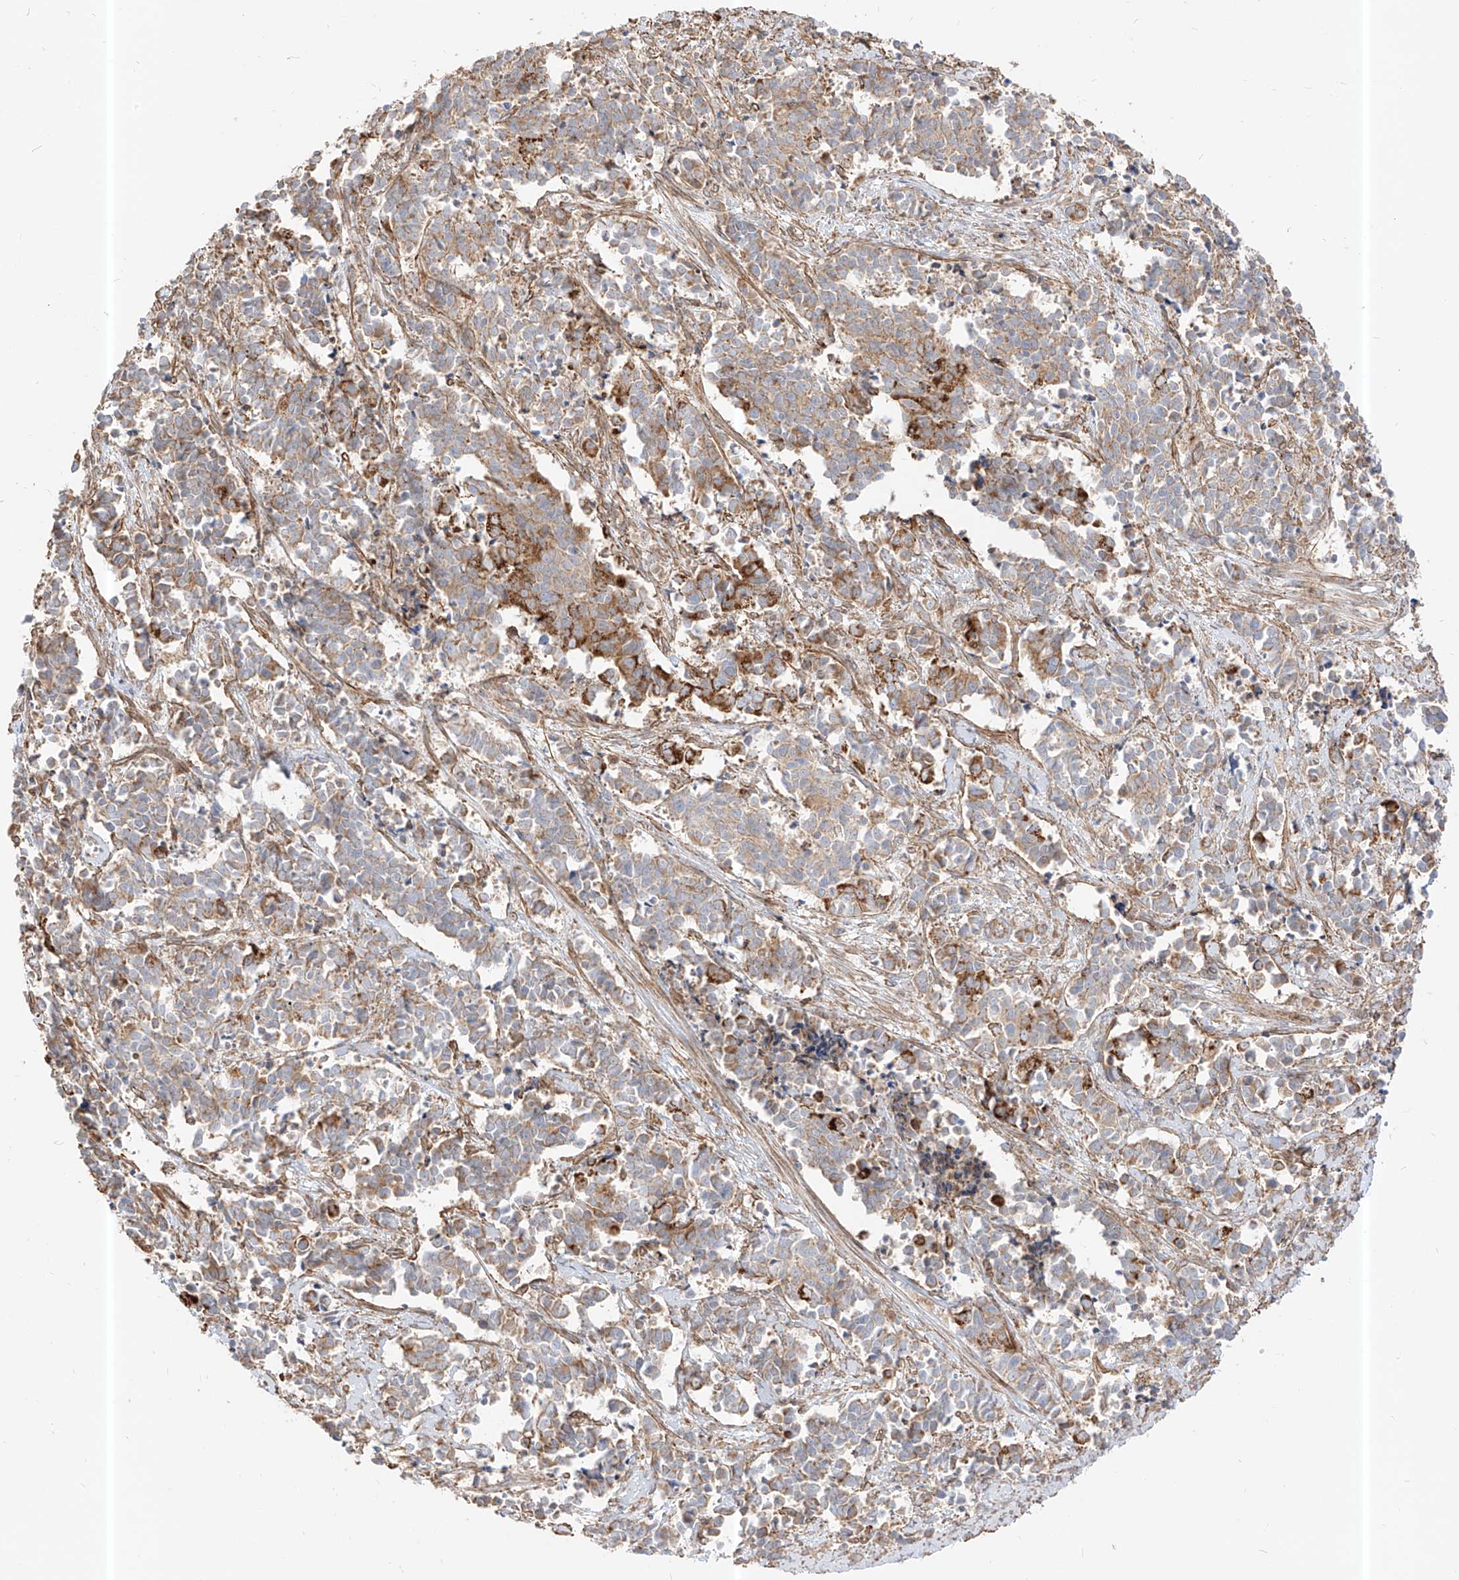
{"staining": {"intensity": "moderate", "quantity": "<25%", "location": "cytoplasmic/membranous"}, "tissue": "cervical cancer", "cell_type": "Tumor cells", "image_type": "cancer", "snomed": [{"axis": "morphology", "description": "Normal tissue, NOS"}, {"axis": "morphology", "description": "Squamous cell carcinoma, NOS"}, {"axis": "topography", "description": "Cervix"}], "caption": "Protein analysis of cervical cancer (squamous cell carcinoma) tissue demonstrates moderate cytoplasmic/membranous positivity in approximately <25% of tumor cells. The protein of interest is stained brown, and the nuclei are stained in blue (DAB (3,3'-diaminobenzidine) IHC with brightfield microscopy, high magnification).", "gene": "PLCL1", "patient": {"sex": "female", "age": 35}}